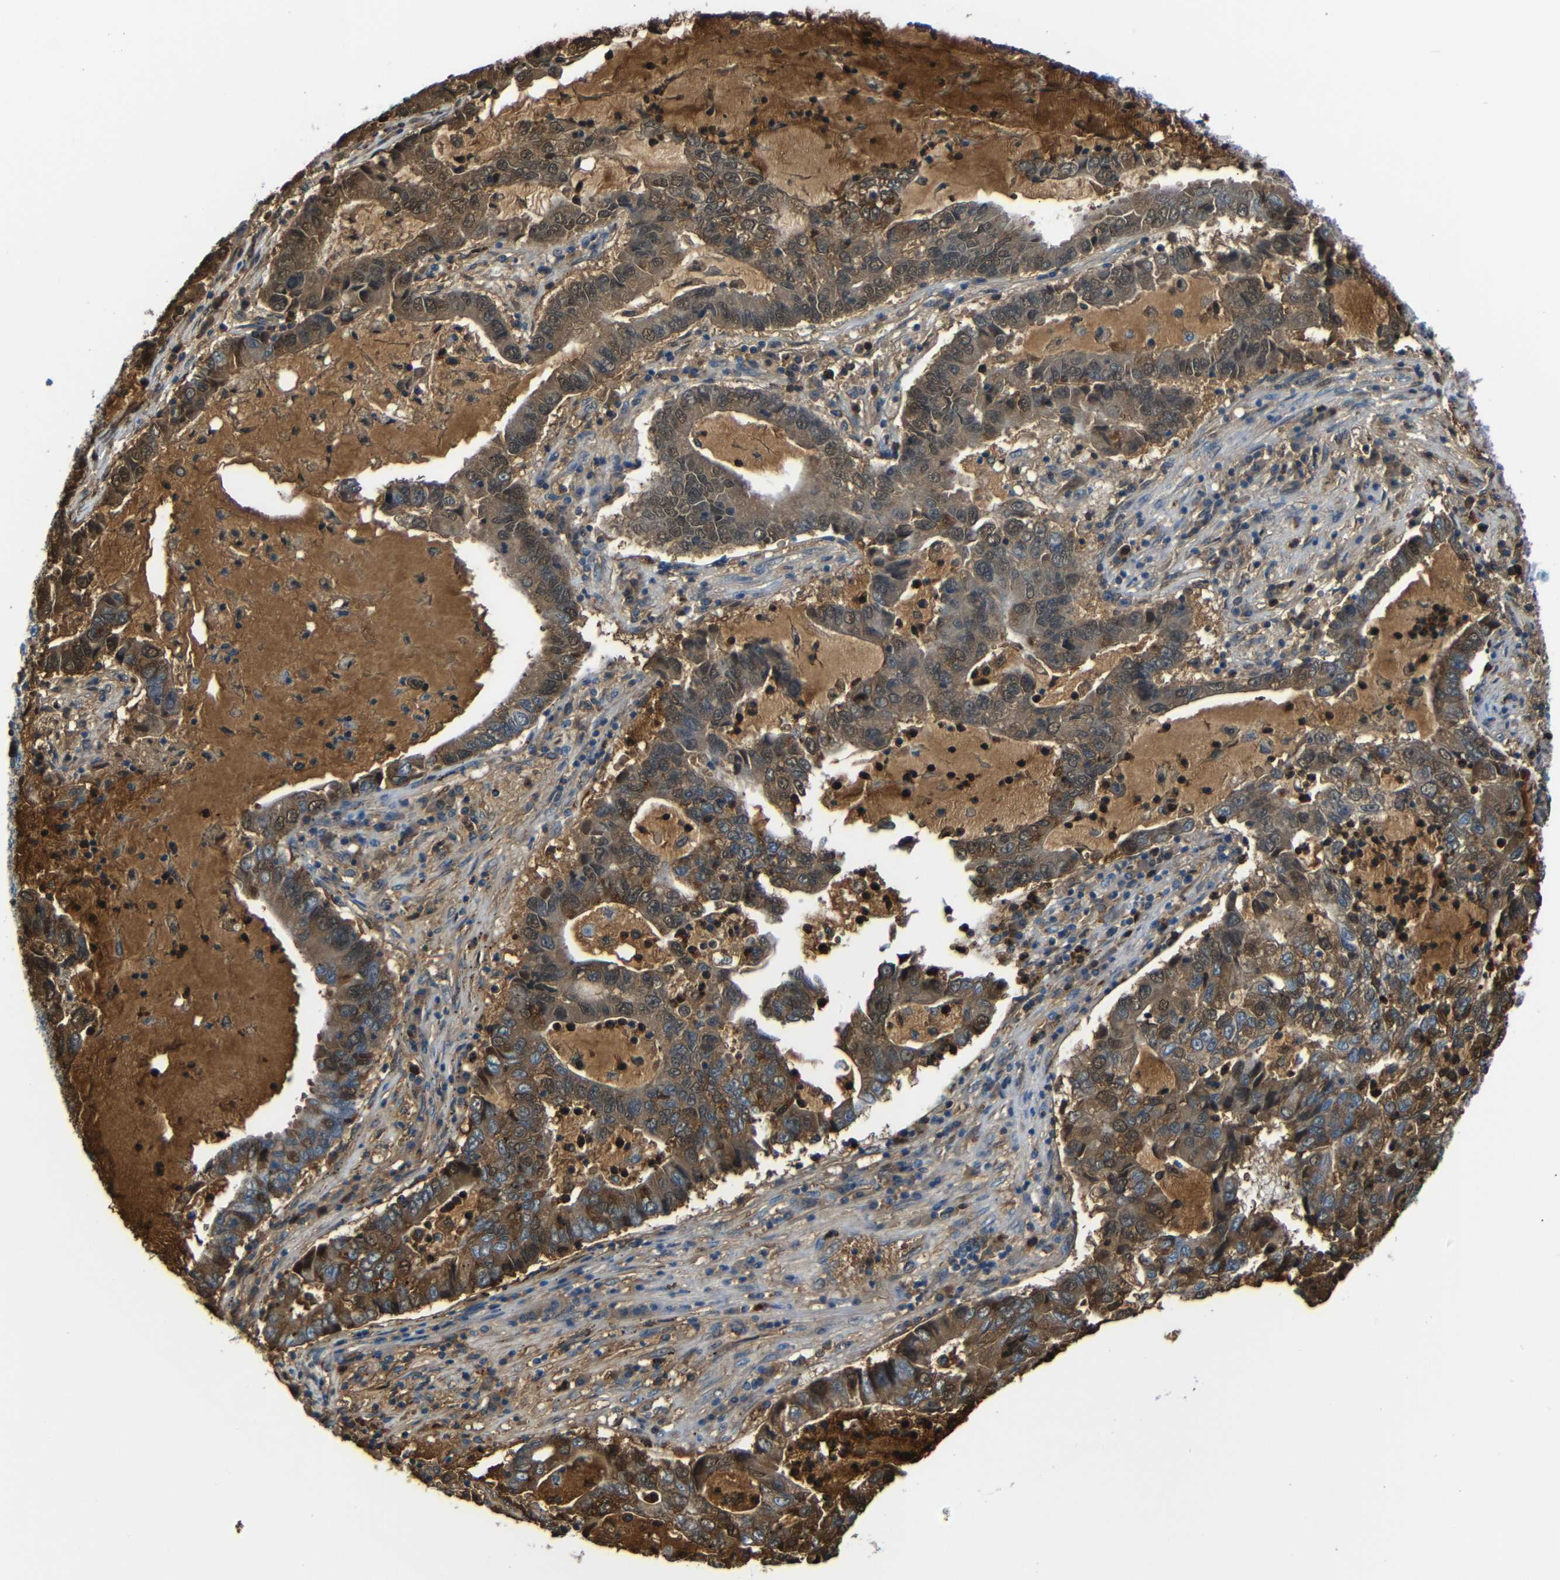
{"staining": {"intensity": "moderate", "quantity": ">75%", "location": "cytoplasmic/membranous,nuclear"}, "tissue": "lung cancer", "cell_type": "Tumor cells", "image_type": "cancer", "snomed": [{"axis": "morphology", "description": "Adenocarcinoma, NOS"}, {"axis": "topography", "description": "Lung"}], "caption": "IHC photomicrograph of lung adenocarcinoma stained for a protein (brown), which exhibits medium levels of moderate cytoplasmic/membranous and nuclear positivity in about >75% of tumor cells.", "gene": "SERPINA1", "patient": {"sex": "female", "age": 51}}